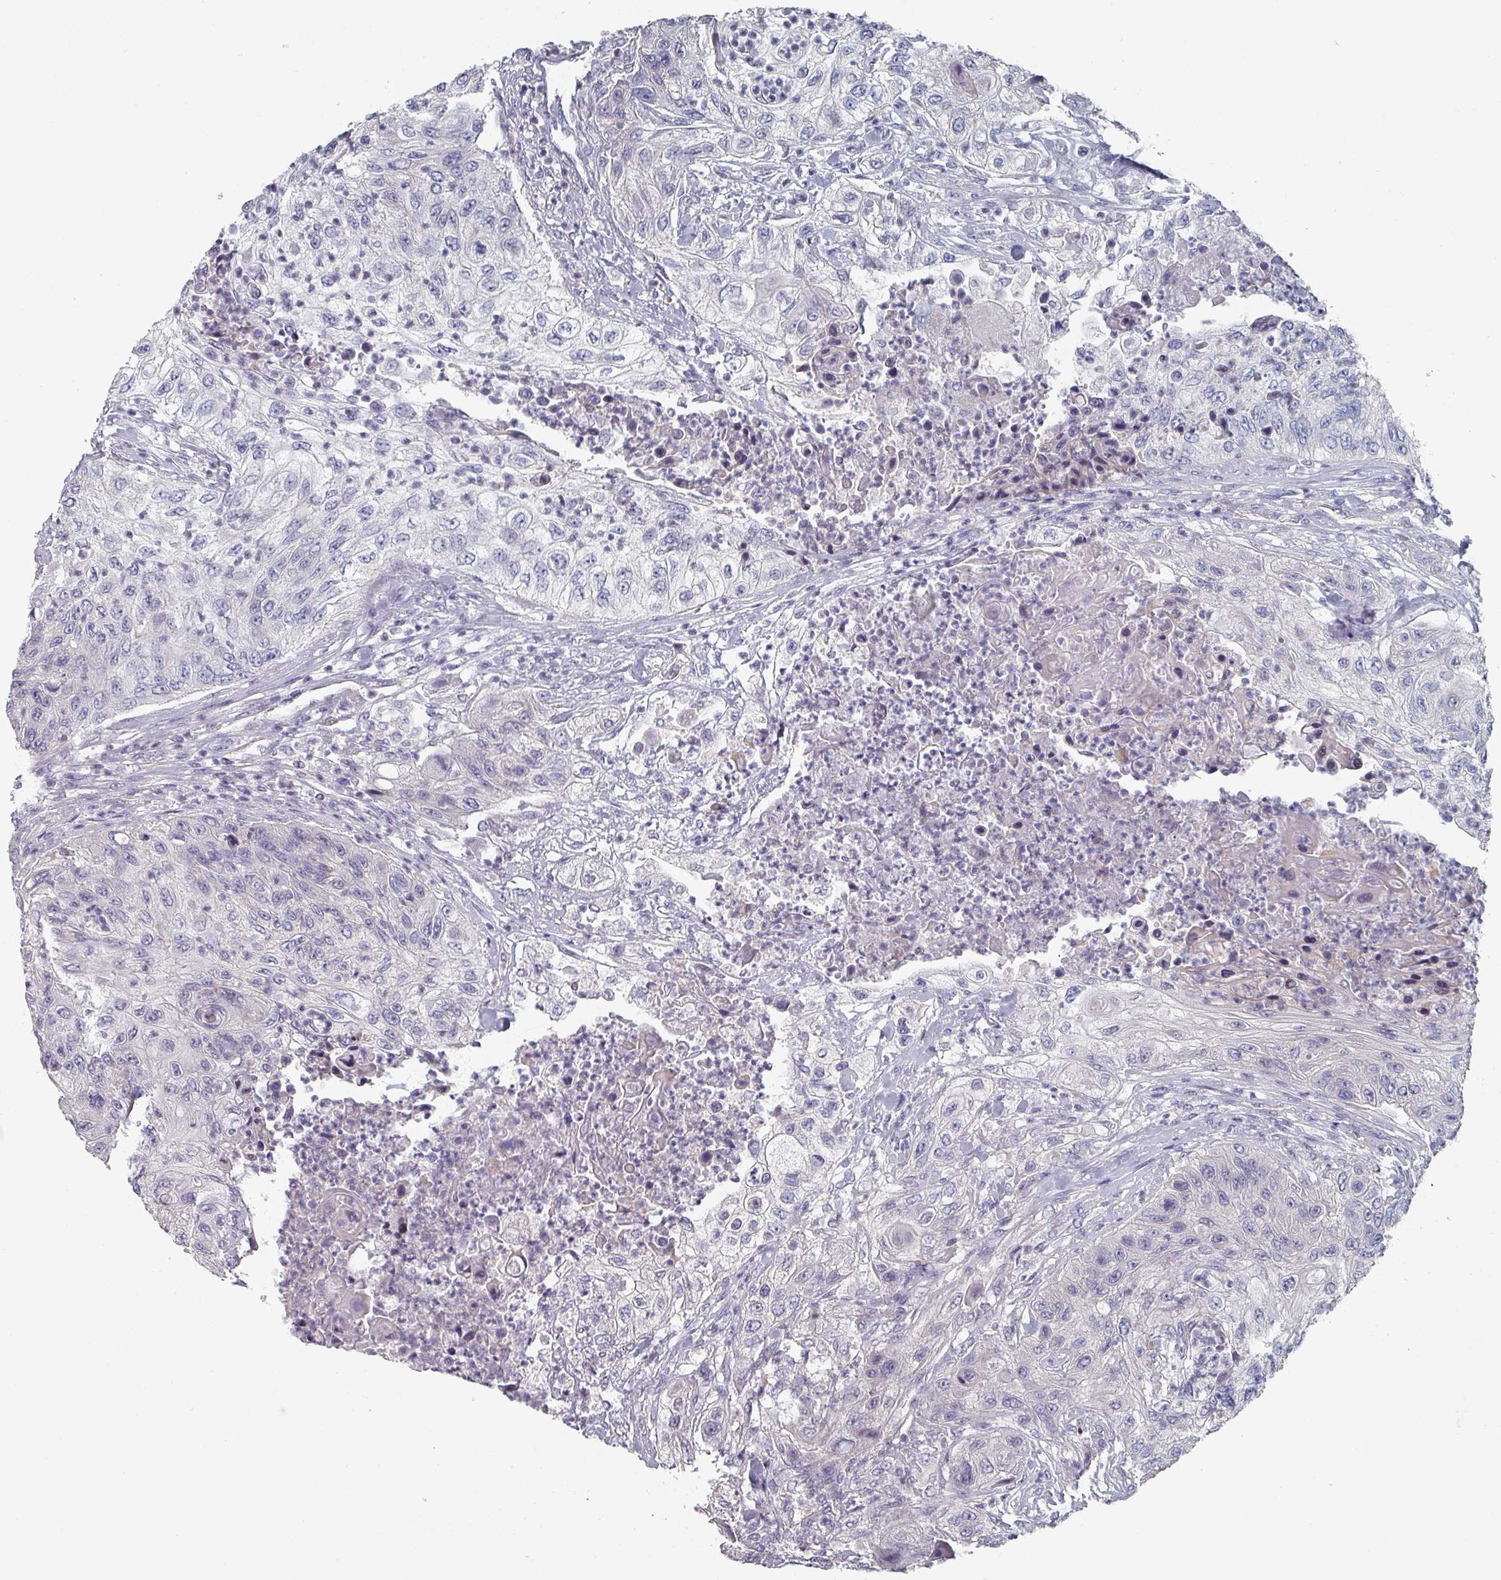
{"staining": {"intensity": "negative", "quantity": "none", "location": "none"}, "tissue": "urothelial cancer", "cell_type": "Tumor cells", "image_type": "cancer", "snomed": [{"axis": "morphology", "description": "Urothelial carcinoma, High grade"}, {"axis": "topography", "description": "Urinary bladder"}], "caption": "Immunohistochemical staining of human urothelial carcinoma (high-grade) exhibits no significant positivity in tumor cells.", "gene": "EFL1", "patient": {"sex": "female", "age": 60}}